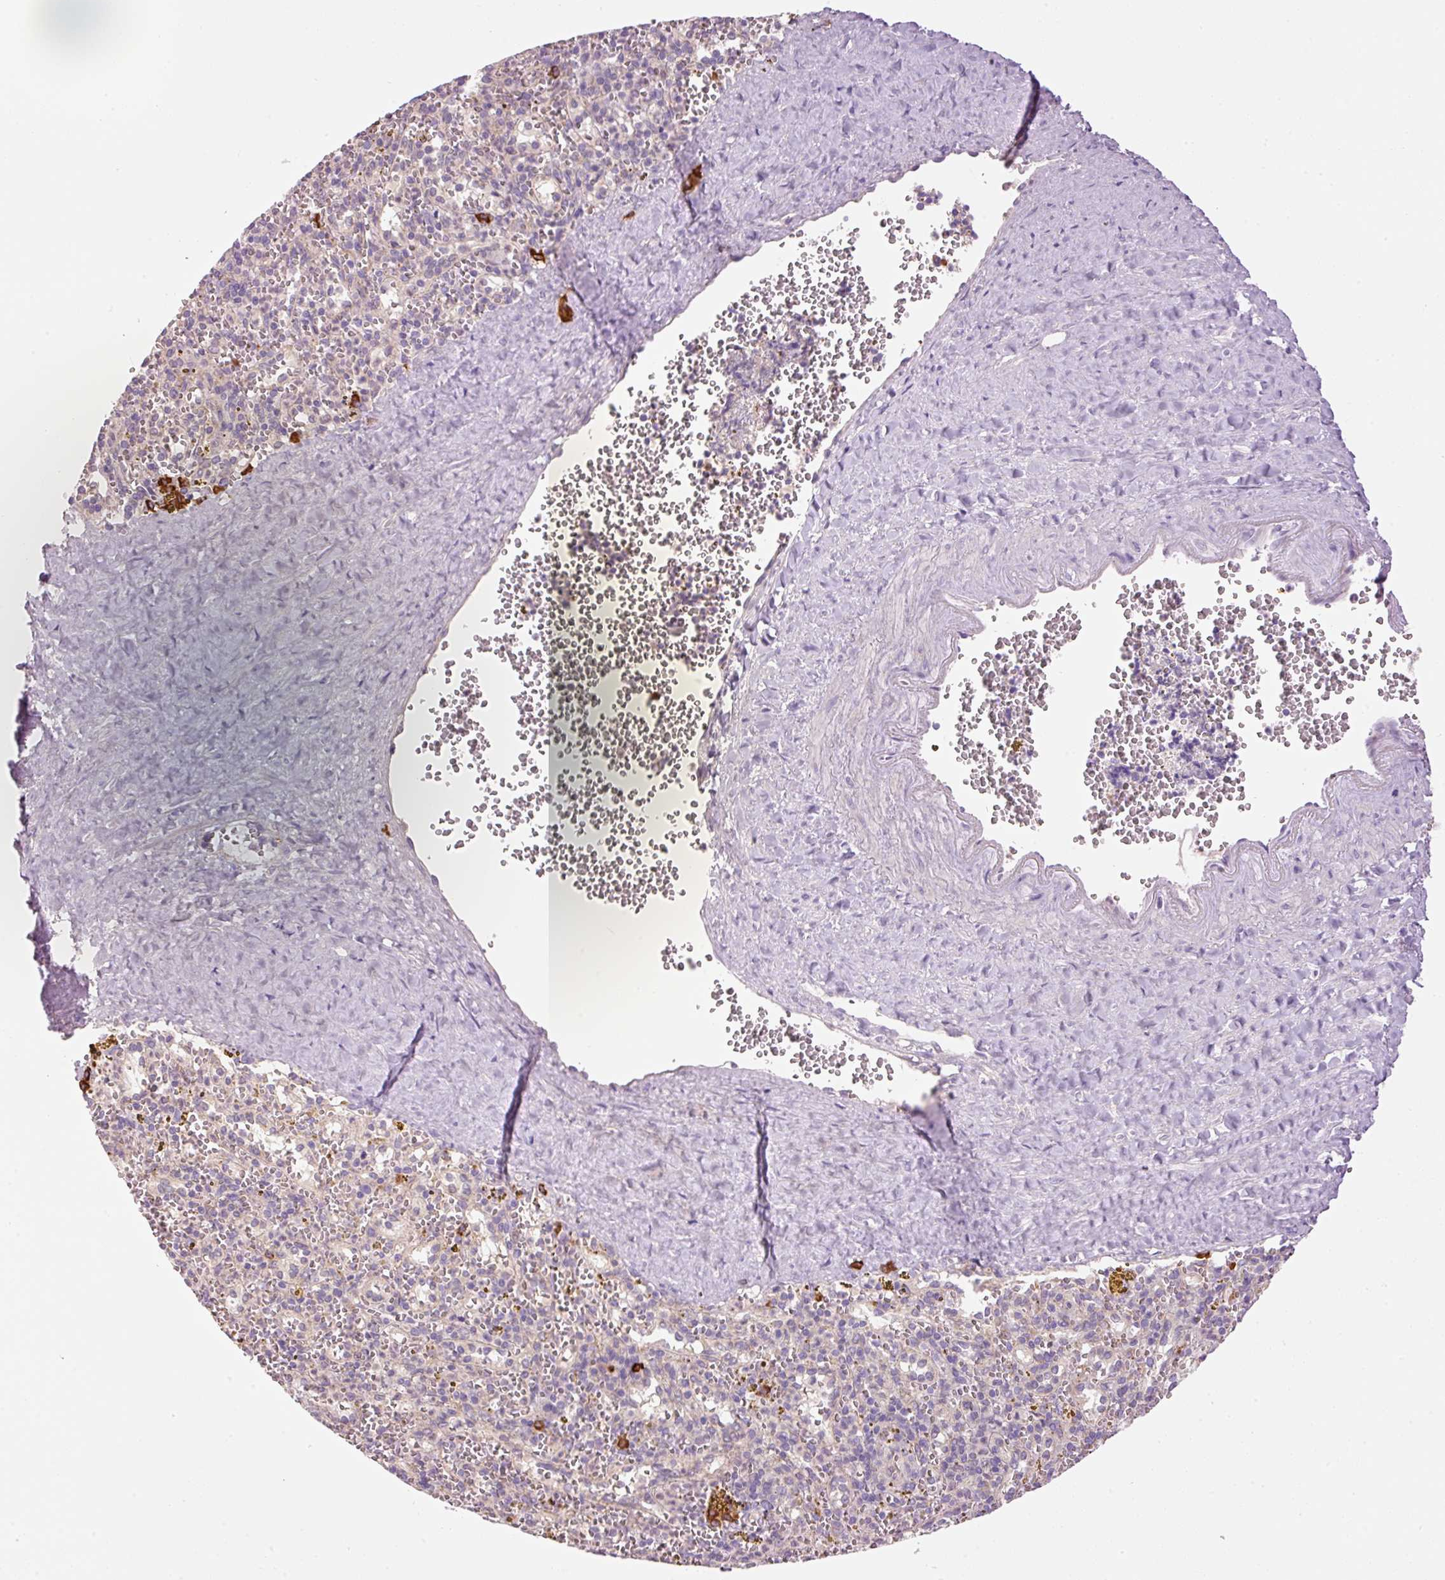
{"staining": {"intensity": "strong", "quantity": "<25%", "location": "cytoplasmic/membranous"}, "tissue": "spleen", "cell_type": "Cells in red pulp", "image_type": "normal", "snomed": [{"axis": "morphology", "description": "Normal tissue, NOS"}, {"axis": "topography", "description": "Spleen"}], "caption": "Cells in red pulp exhibit medium levels of strong cytoplasmic/membranous positivity in about <25% of cells in normal spleen. (Stains: DAB (3,3'-diaminobenzidine) in brown, nuclei in blue, Microscopy: brightfield microscopy at high magnification).", "gene": "PNPLA5", "patient": {"sex": "male", "age": 57}}